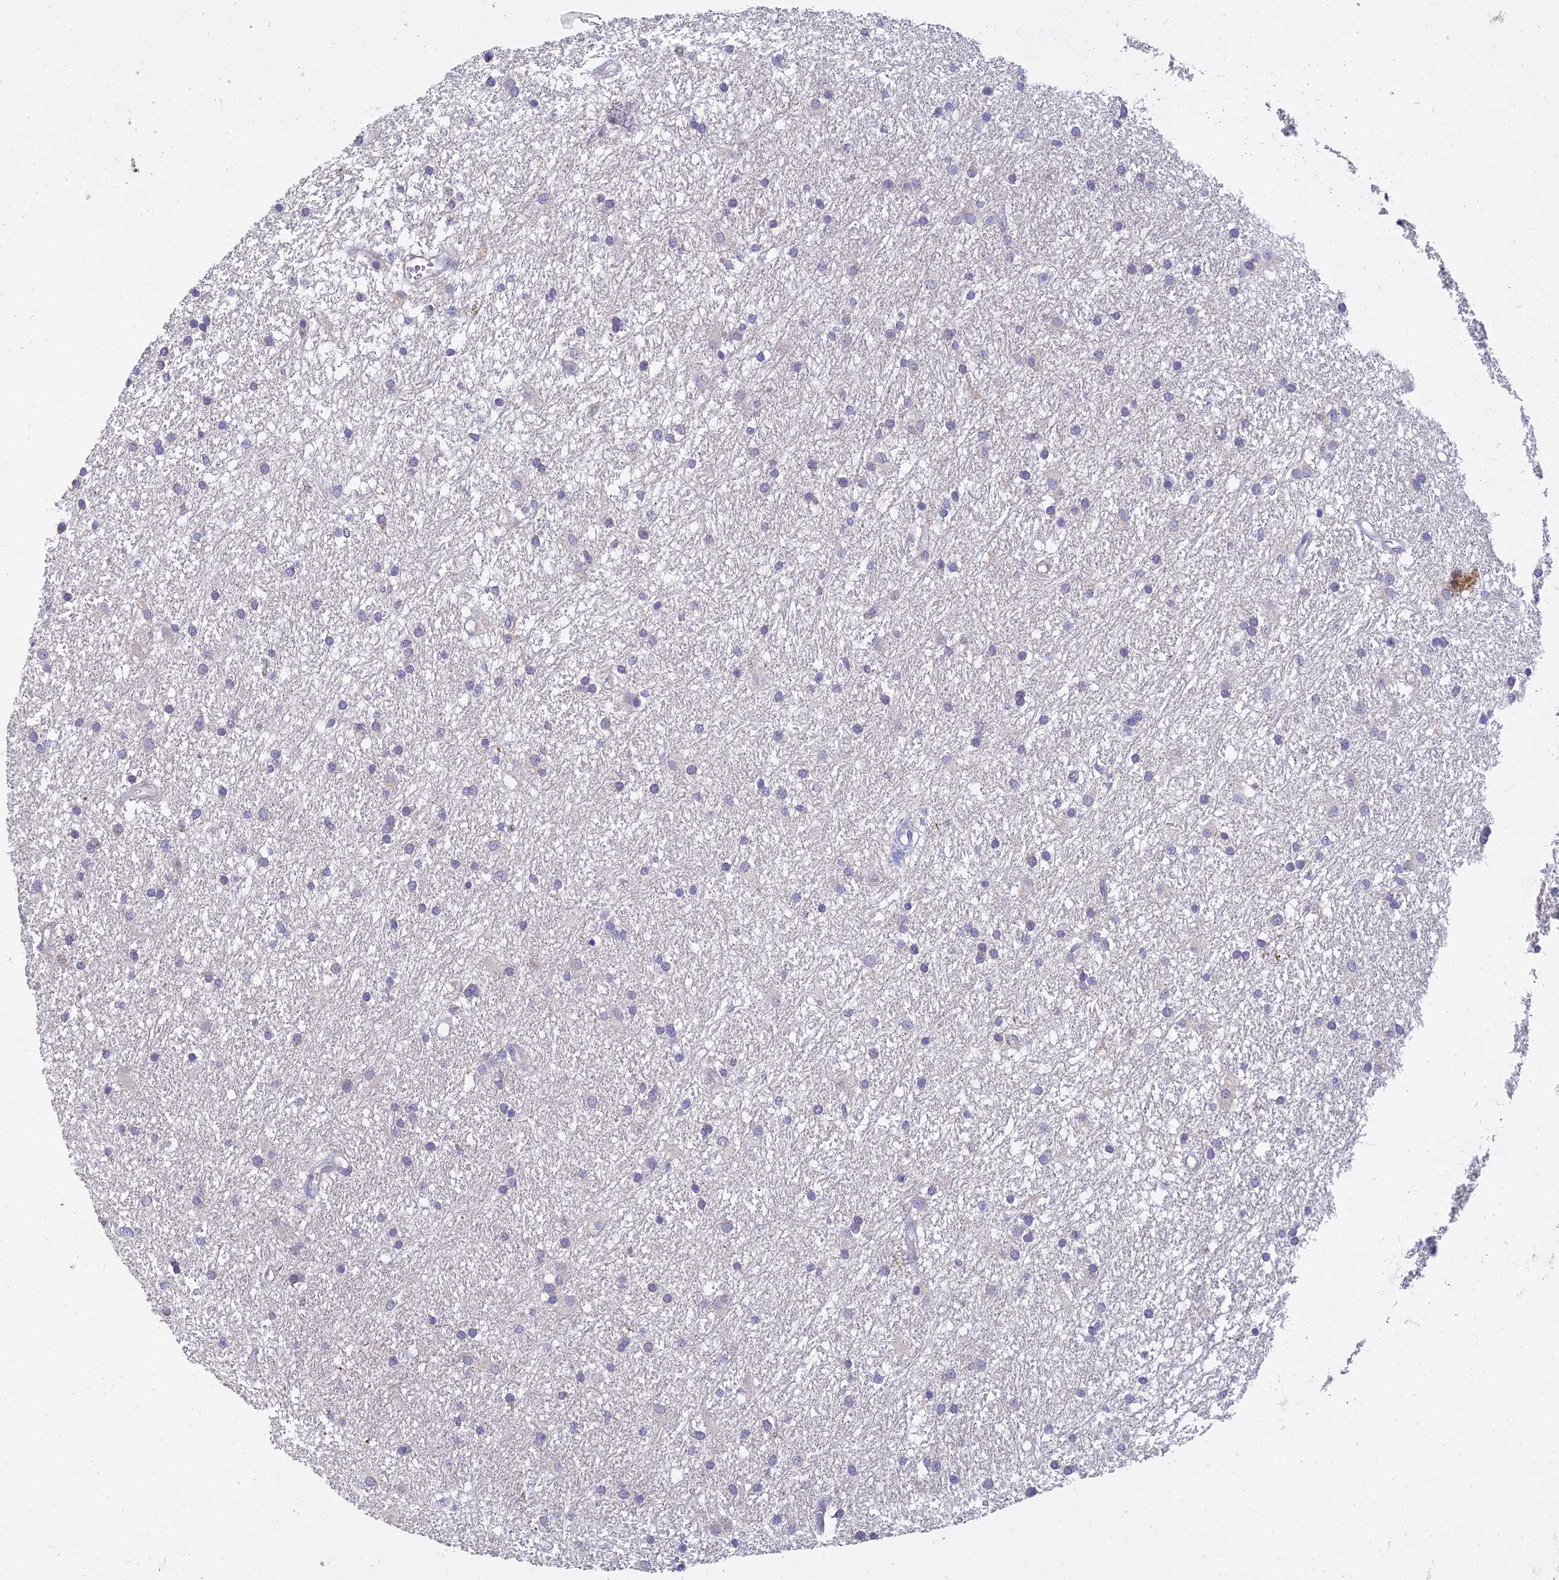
{"staining": {"intensity": "negative", "quantity": "none", "location": "none"}, "tissue": "glioma", "cell_type": "Tumor cells", "image_type": "cancer", "snomed": [{"axis": "morphology", "description": "Glioma, malignant, High grade"}, {"axis": "topography", "description": "Brain"}], "caption": "Immunohistochemical staining of malignant glioma (high-grade) reveals no significant positivity in tumor cells.", "gene": "NPY", "patient": {"sex": "male", "age": 77}}